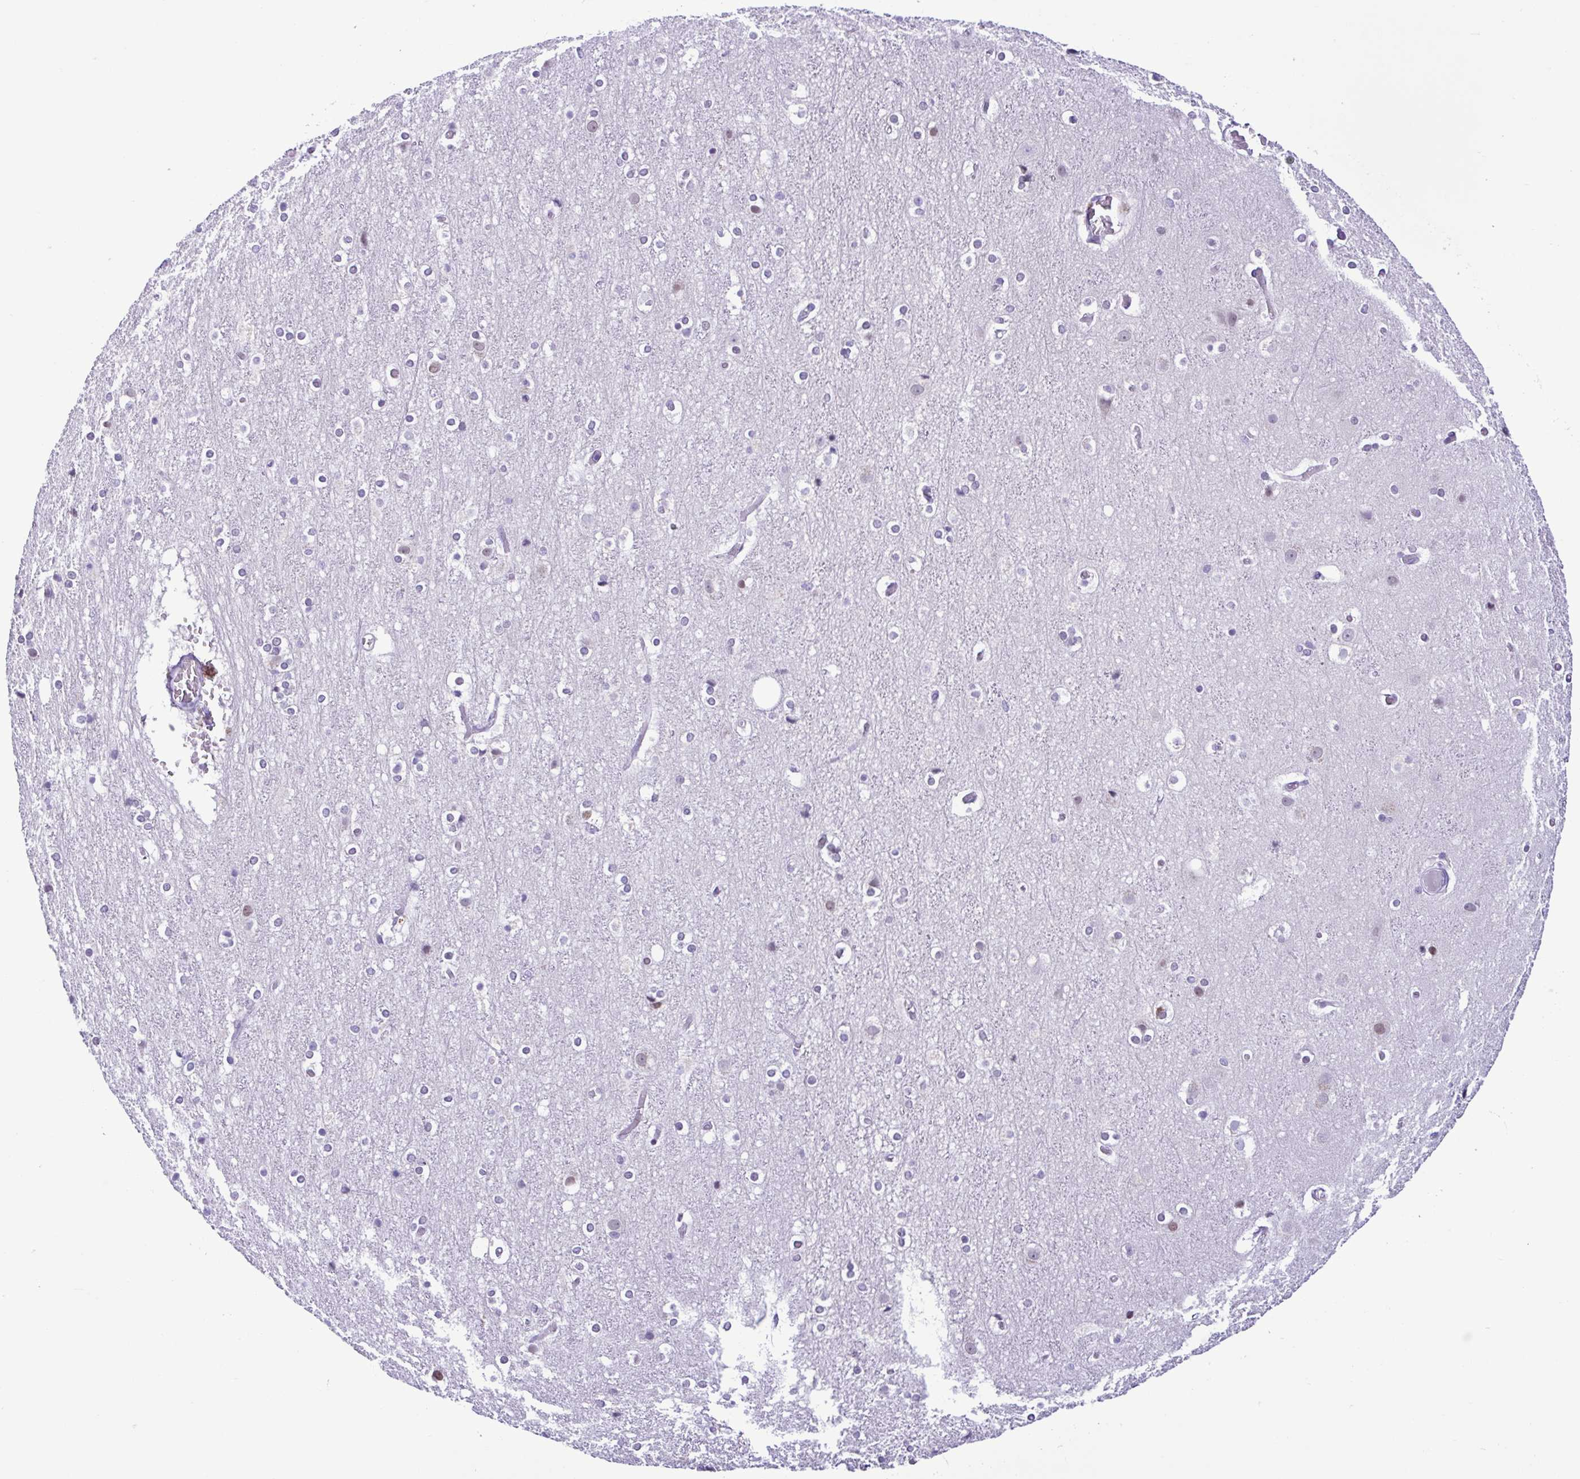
{"staining": {"intensity": "negative", "quantity": "none", "location": "none"}, "tissue": "cerebral cortex", "cell_type": "Endothelial cells", "image_type": "normal", "snomed": [{"axis": "morphology", "description": "Normal tissue, NOS"}, {"axis": "topography", "description": "Cerebral cortex"}], "caption": "This is a photomicrograph of immunohistochemistry (IHC) staining of benign cerebral cortex, which shows no positivity in endothelial cells.", "gene": "SPATA16", "patient": {"sex": "female", "age": 52}}